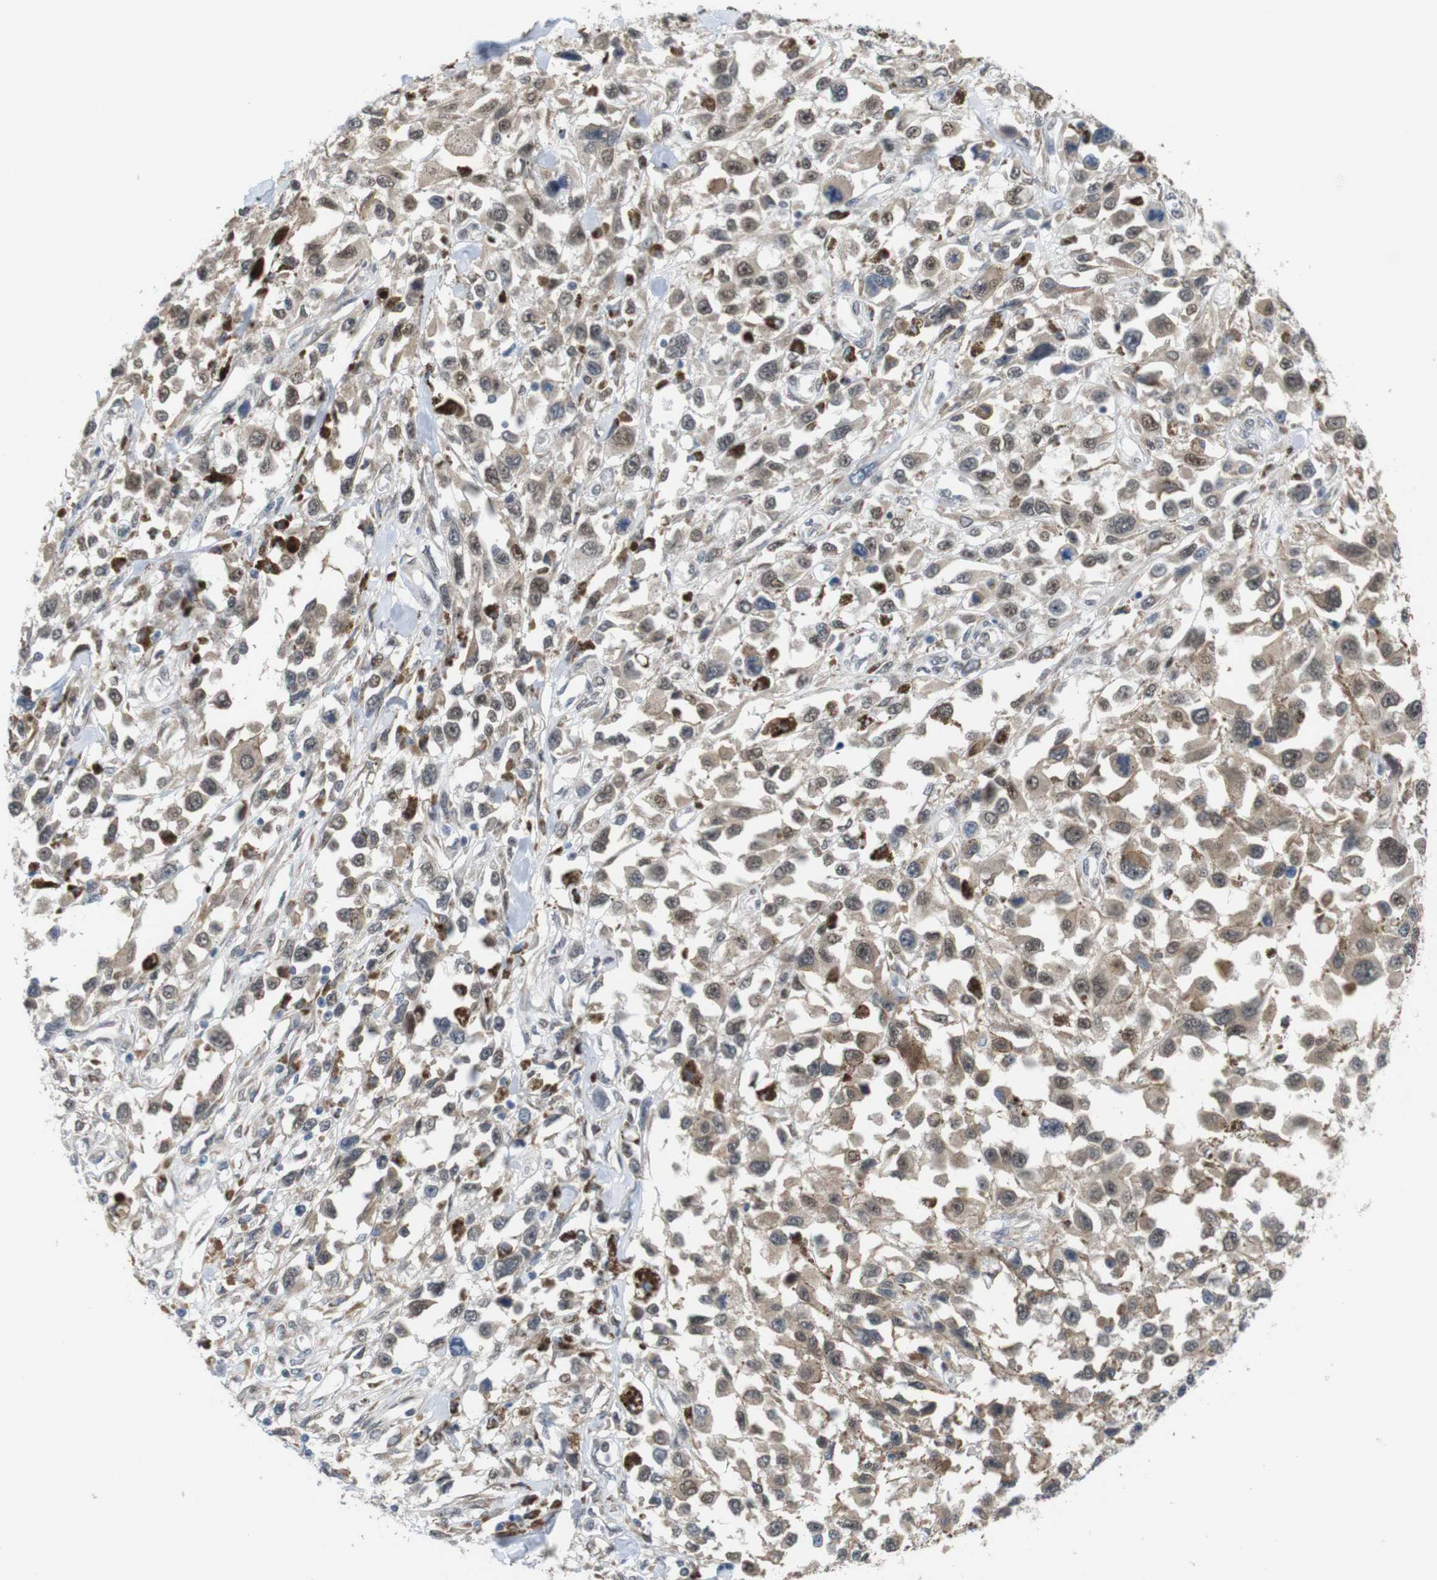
{"staining": {"intensity": "moderate", "quantity": ">75%", "location": "cytoplasmic/membranous,nuclear"}, "tissue": "melanoma", "cell_type": "Tumor cells", "image_type": "cancer", "snomed": [{"axis": "morphology", "description": "Malignant melanoma, Metastatic site"}, {"axis": "topography", "description": "Lymph node"}], "caption": "IHC image of human malignant melanoma (metastatic site) stained for a protein (brown), which demonstrates medium levels of moderate cytoplasmic/membranous and nuclear expression in approximately >75% of tumor cells.", "gene": "PNMA8A", "patient": {"sex": "male", "age": 59}}